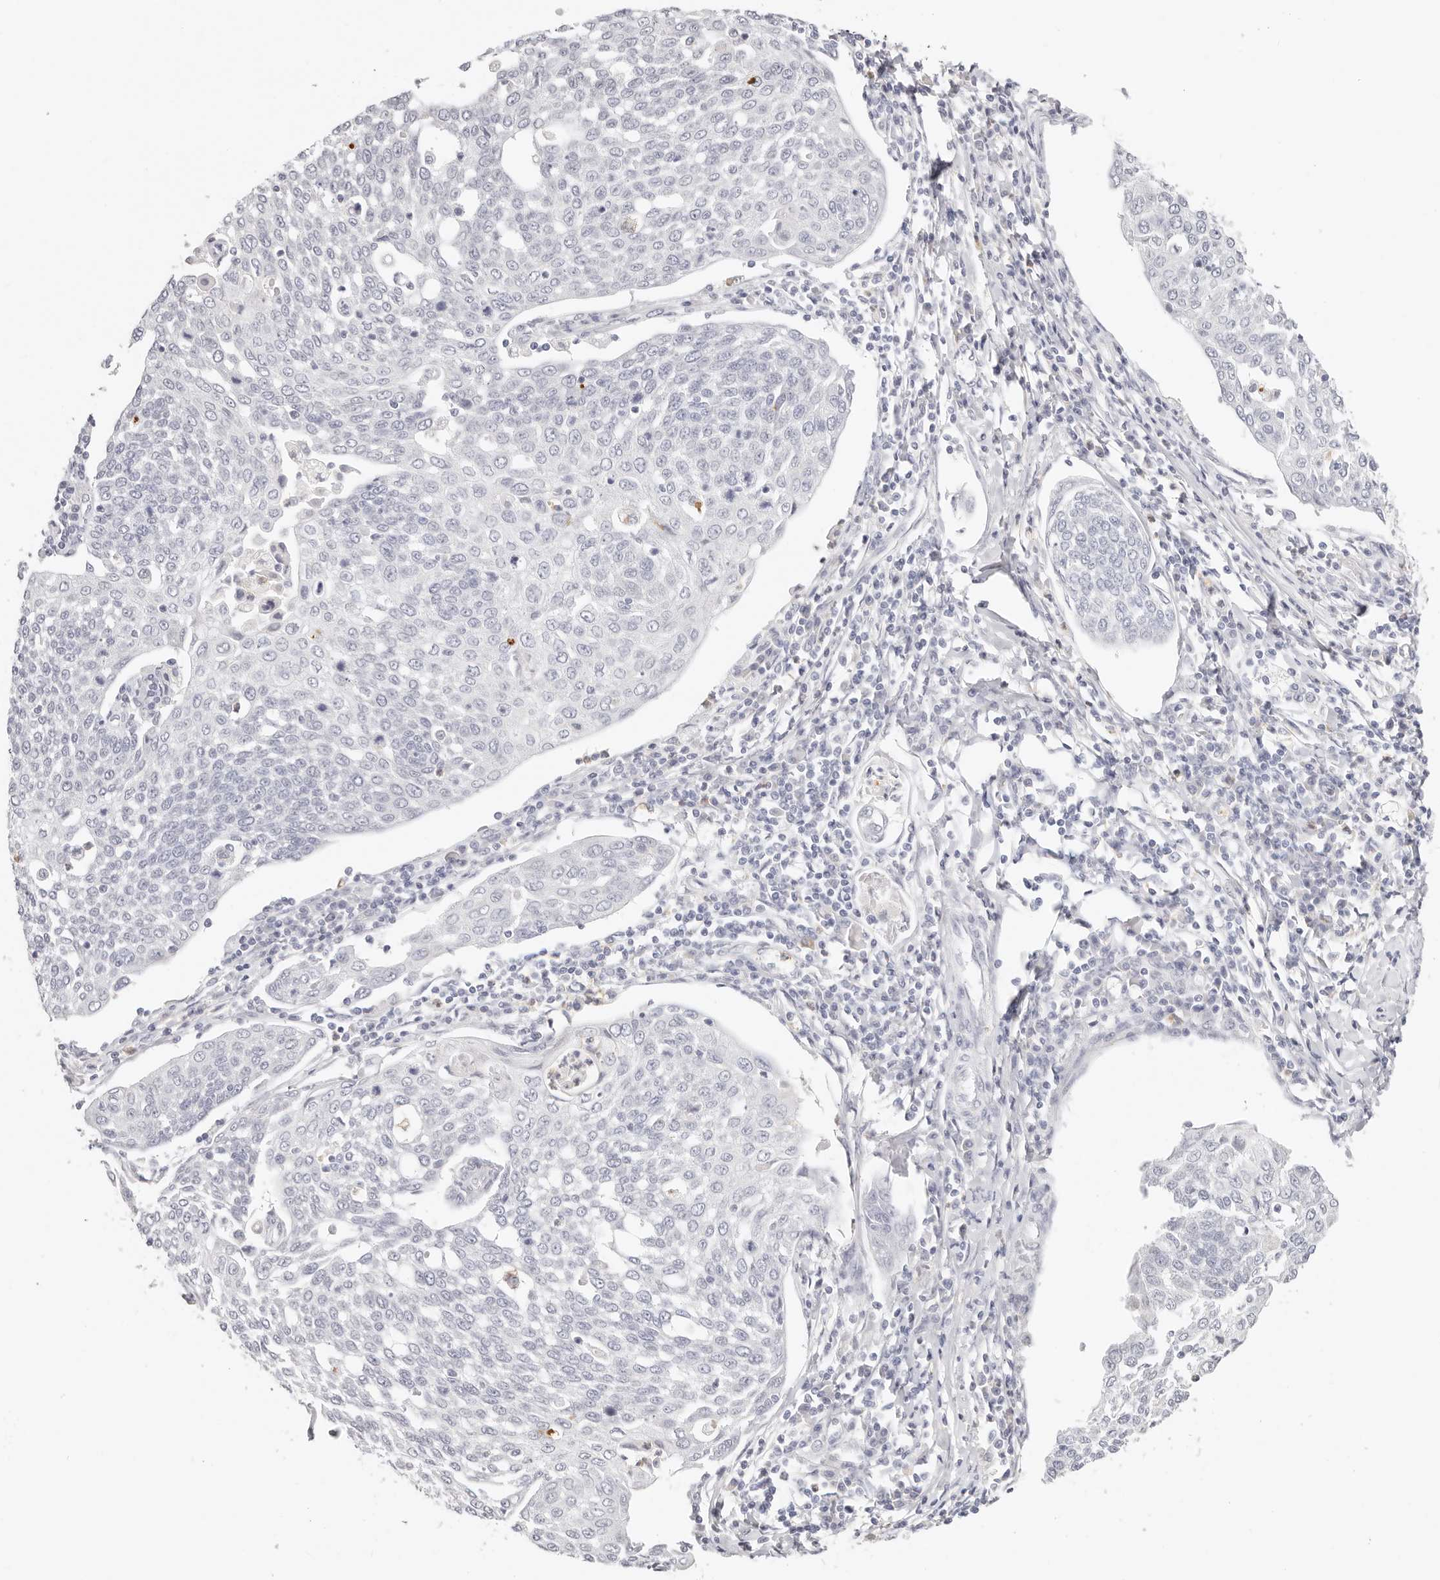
{"staining": {"intensity": "negative", "quantity": "none", "location": "none"}, "tissue": "cervical cancer", "cell_type": "Tumor cells", "image_type": "cancer", "snomed": [{"axis": "morphology", "description": "Squamous cell carcinoma, NOS"}, {"axis": "topography", "description": "Cervix"}], "caption": "Human cervical cancer (squamous cell carcinoma) stained for a protein using immunohistochemistry (IHC) shows no staining in tumor cells.", "gene": "ASCL1", "patient": {"sex": "female", "age": 34}}